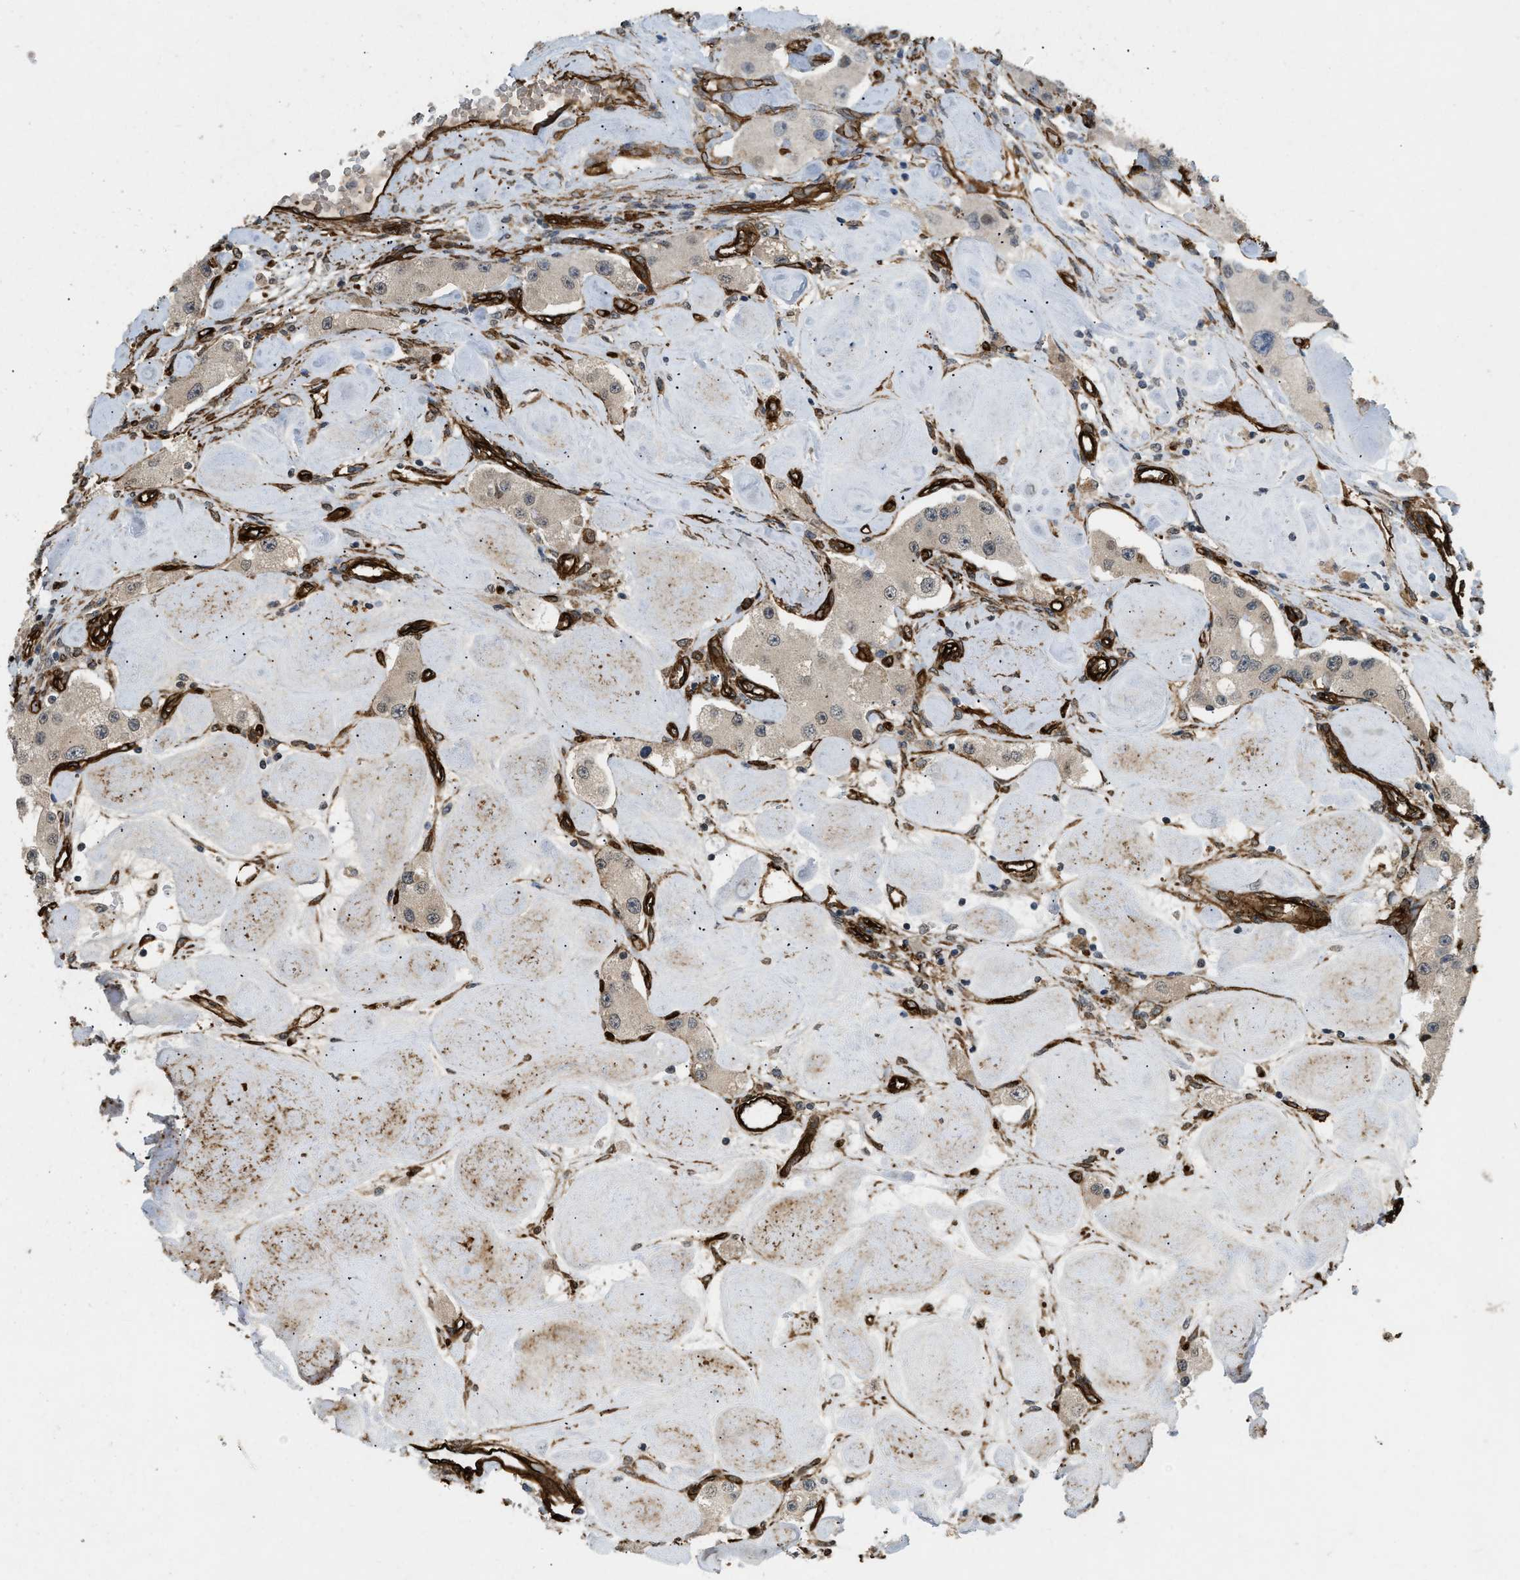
{"staining": {"intensity": "weak", "quantity": "<25%", "location": "cytoplasmic/membranous"}, "tissue": "carcinoid", "cell_type": "Tumor cells", "image_type": "cancer", "snomed": [{"axis": "morphology", "description": "Carcinoid, malignant, NOS"}, {"axis": "topography", "description": "Pancreas"}], "caption": "Immunohistochemical staining of carcinoid exhibits no significant expression in tumor cells. (IHC, brightfield microscopy, high magnification).", "gene": "NMB", "patient": {"sex": "male", "age": 41}}